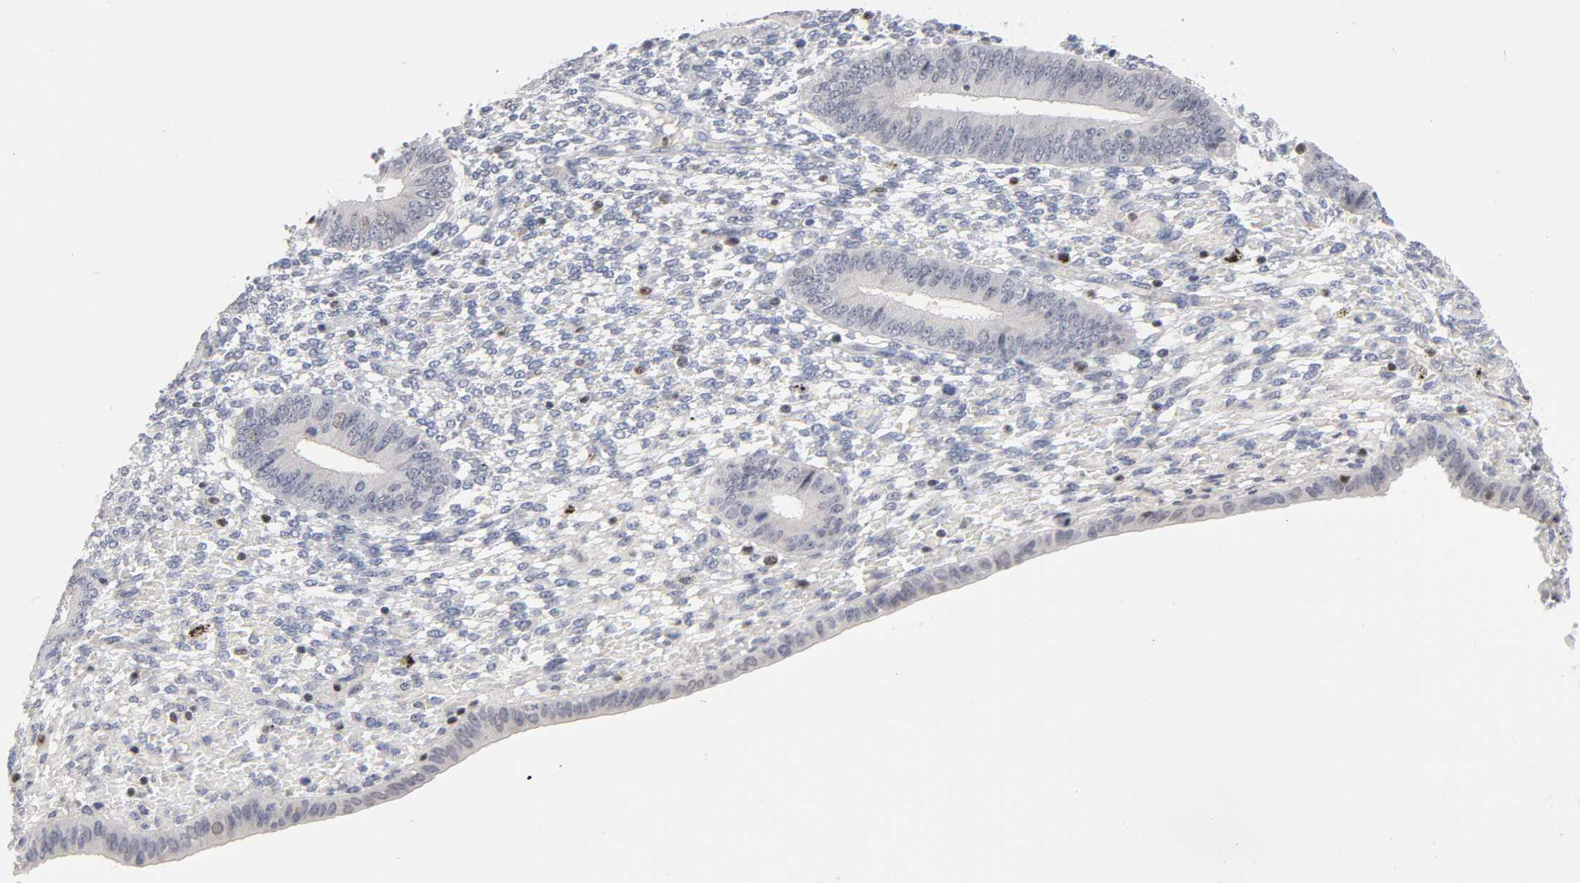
{"staining": {"intensity": "moderate", "quantity": "<25%", "location": "nuclear"}, "tissue": "endometrium", "cell_type": "Cells in endometrial stroma", "image_type": "normal", "snomed": [{"axis": "morphology", "description": "Normal tissue, NOS"}, {"axis": "topography", "description": "Endometrium"}], "caption": "A brown stain shows moderate nuclear staining of a protein in cells in endometrial stroma of normal human endometrium.", "gene": "RUNX1", "patient": {"sex": "female", "age": 42}}